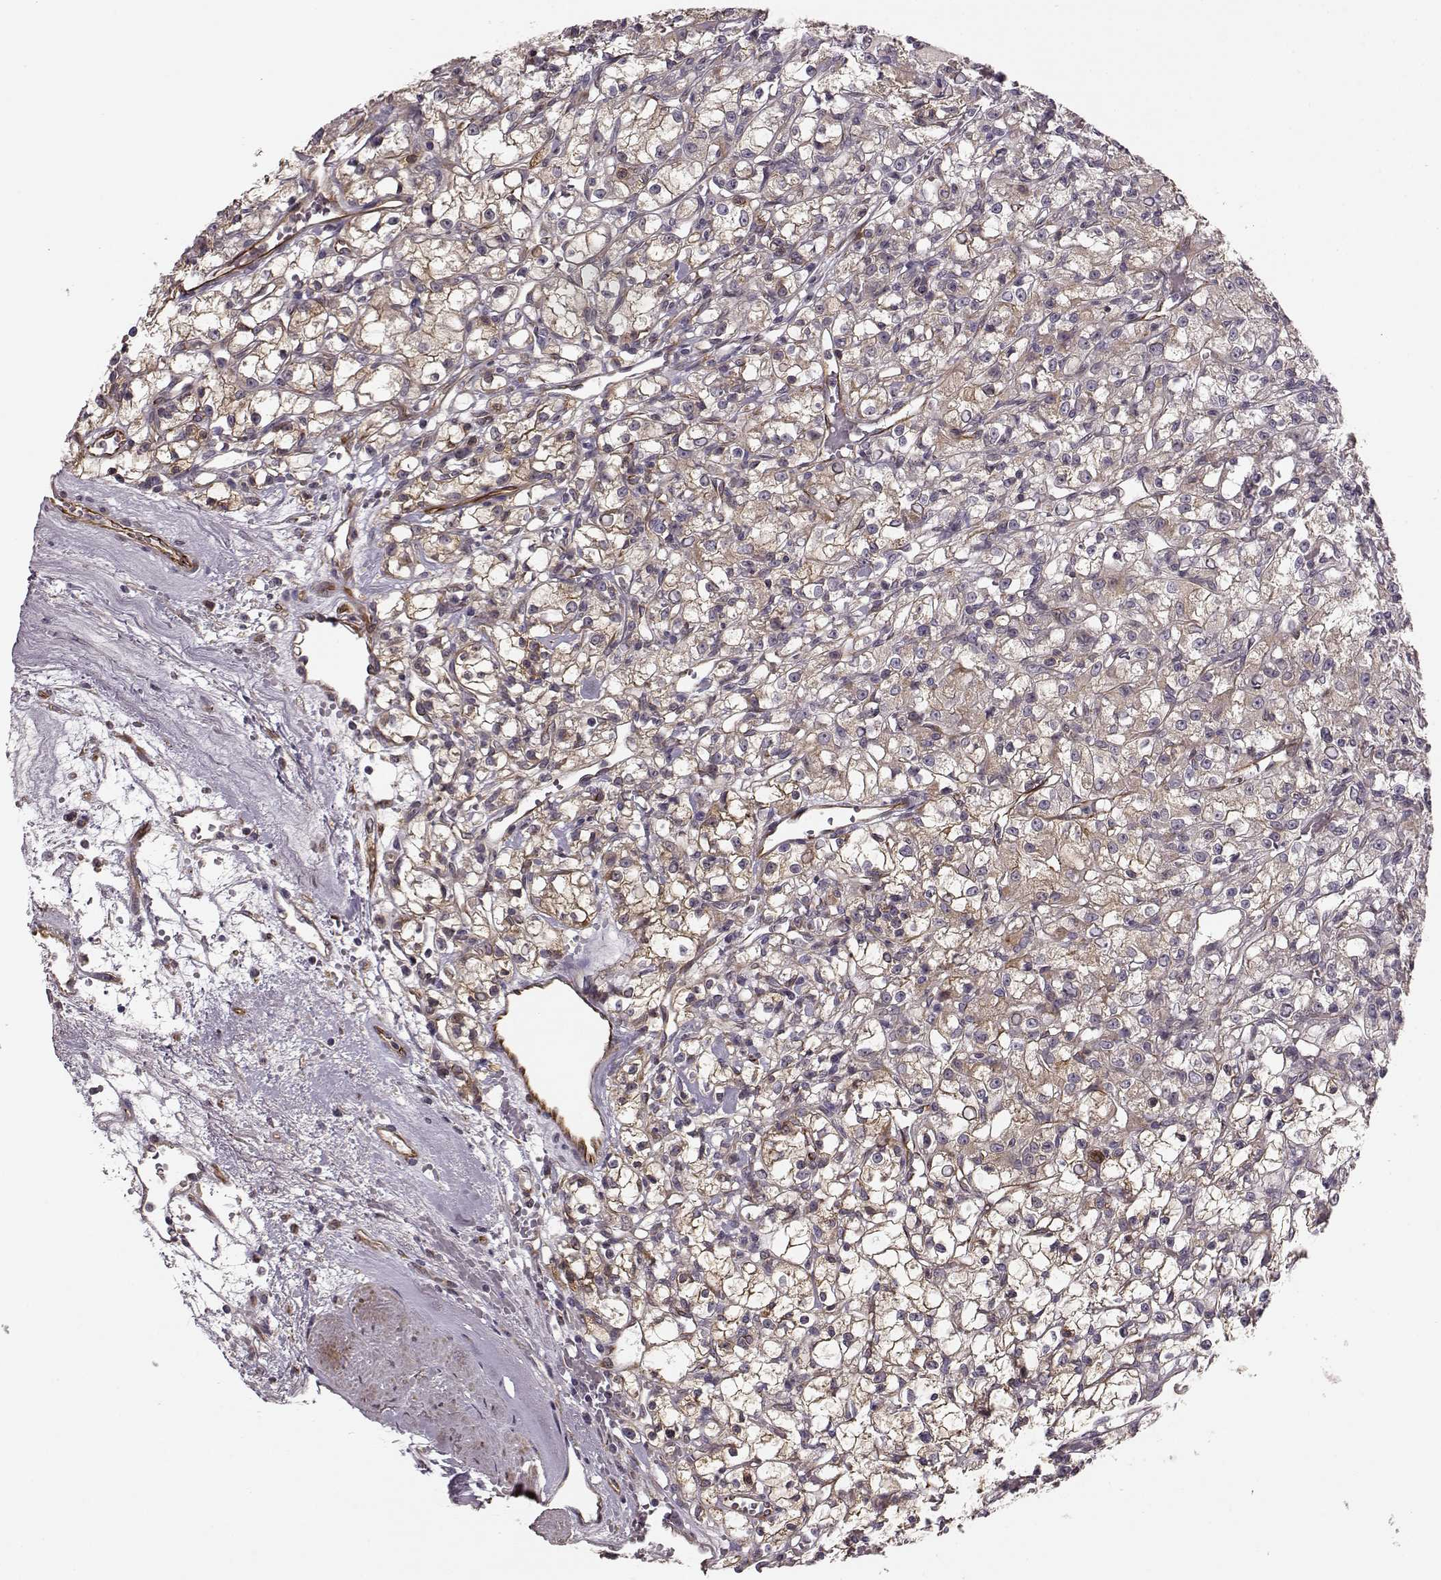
{"staining": {"intensity": "weak", "quantity": ">75%", "location": "cytoplasmic/membranous"}, "tissue": "renal cancer", "cell_type": "Tumor cells", "image_type": "cancer", "snomed": [{"axis": "morphology", "description": "Adenocarcinoma, NOS"}, {"axis": "topography", "description": "Kidney"}], "caption": "Immunohistochemical staining of renal cancer exhibits low levels of weak cytoplasmic/membranous protein expression in approximately >75% of tumor cells.", "gene": "MTR", "patient": {"sex": "female", "age": 59}}